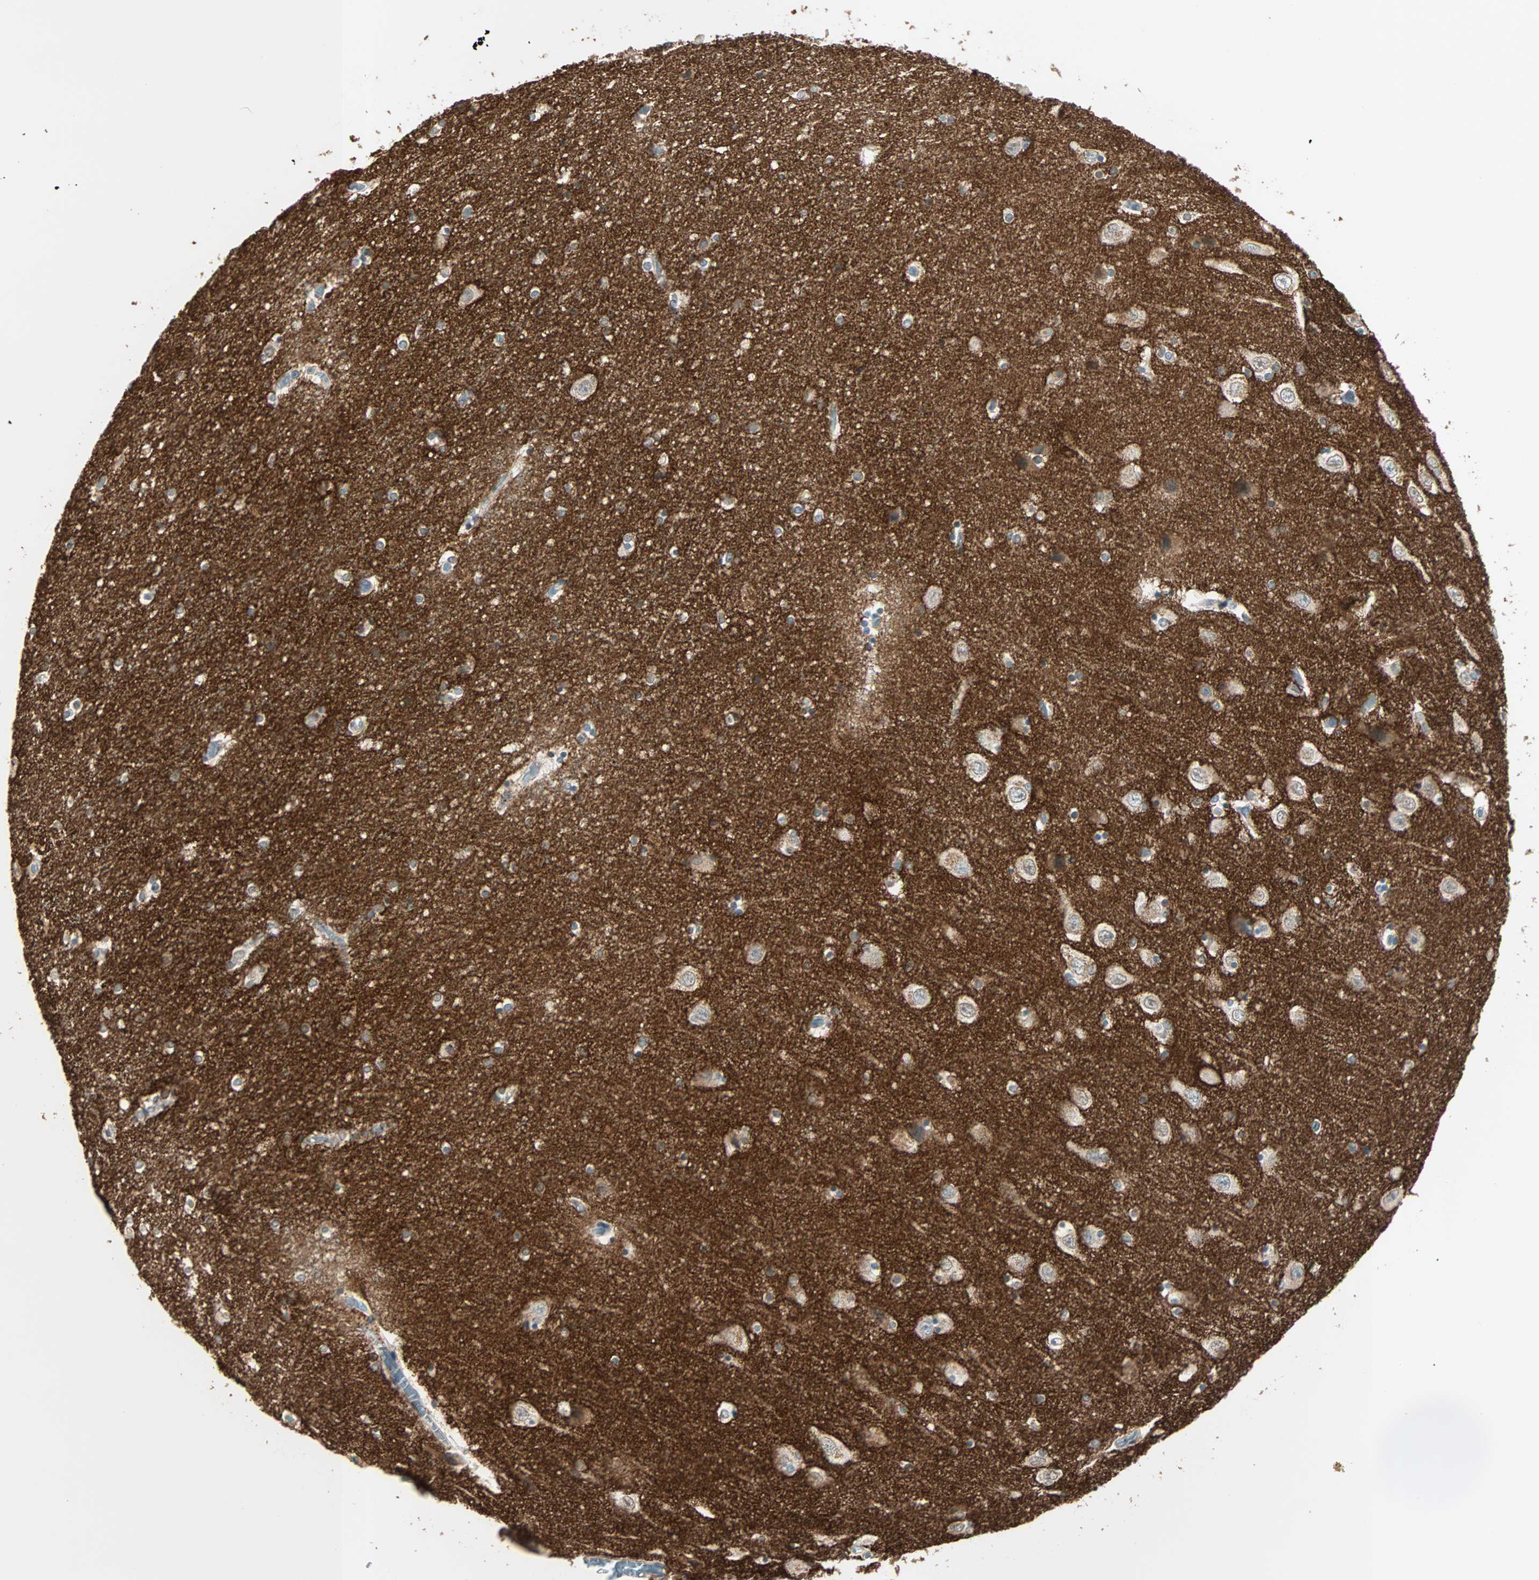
{"staining": {"intensity": "weak", "quantity": "<25%", "location": "cytoplasmic/membranous"}, "tissue": "hippocampus", "cell_type": "Glial cells", "image_type": "normal", "snomed": [{"axis": "morphology", "description": "Normal tissue, NOS"}, {"axis": "topography", "description": "Hippocampus"}], "caption": "Immunohistochemistry of normal human hippocampus reveals no positivity in glial cells.", "gene": "BCAN", "patient": {"sex": "female", "age": 54}}